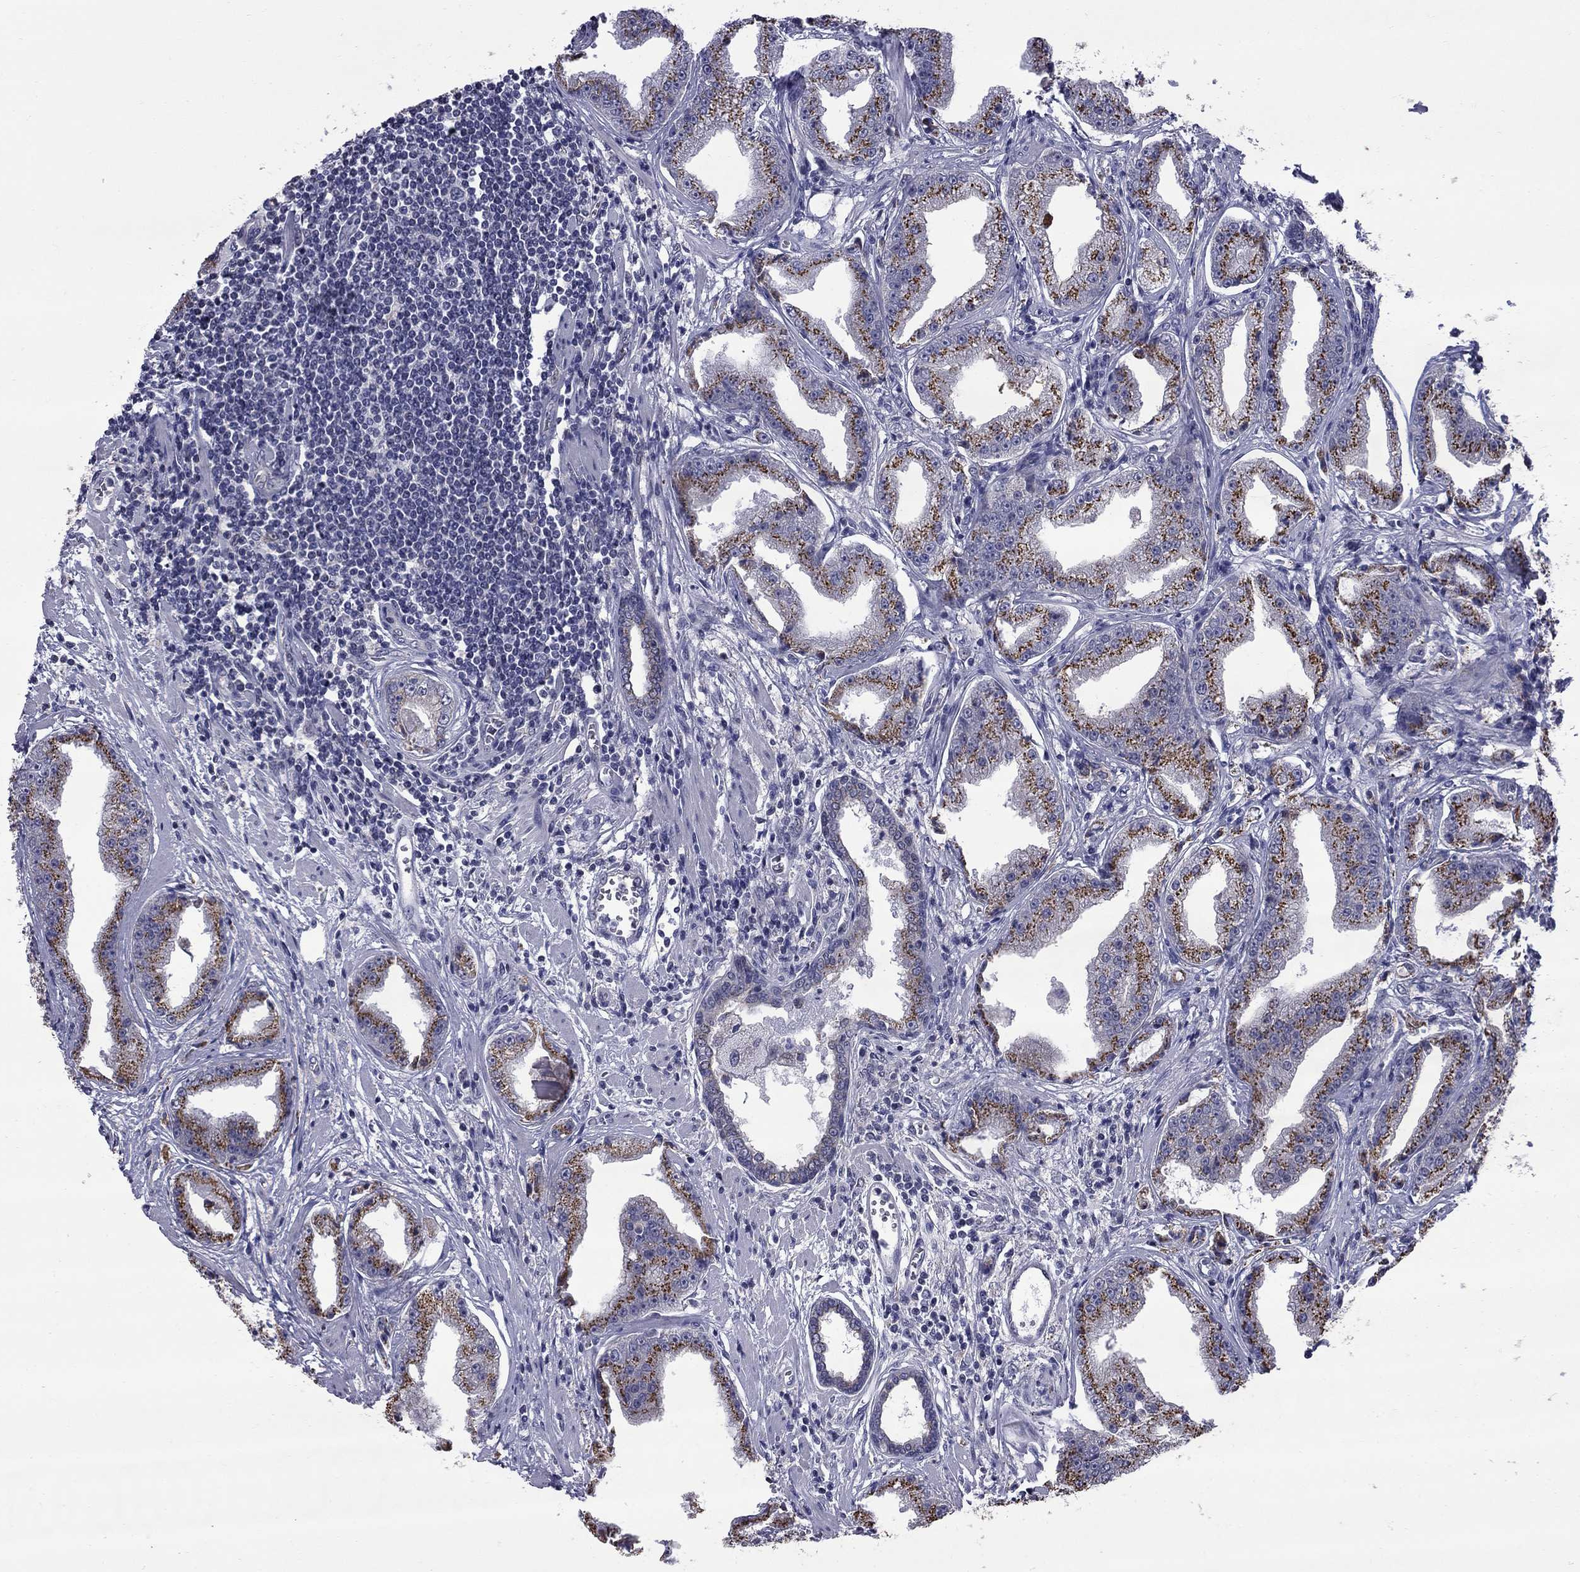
{"staining": {"intensity": "strong", "quantity": ">75%", "location": "cytoplasmic/membranous"}, "tissue": "prostate cancer", "cell_type": "Tumor cells", "image_type": "cancer", "snomed": [{"axis": "morphology", "description": "Adenocarcinoma, Low grade"}, {"axis": "topography", "description": "Prostate"}], "caption": "A micrograph of human adenocarcinoma (low-grade) (prostate) stained for a protein exhibits strong cytoplasmic/membranous brown staining in tumor cells. (DAB IHC with brightfield microscopy, high magnification).", "gene": "HTR4", "patient": {"sex": "male", "age": 62}}